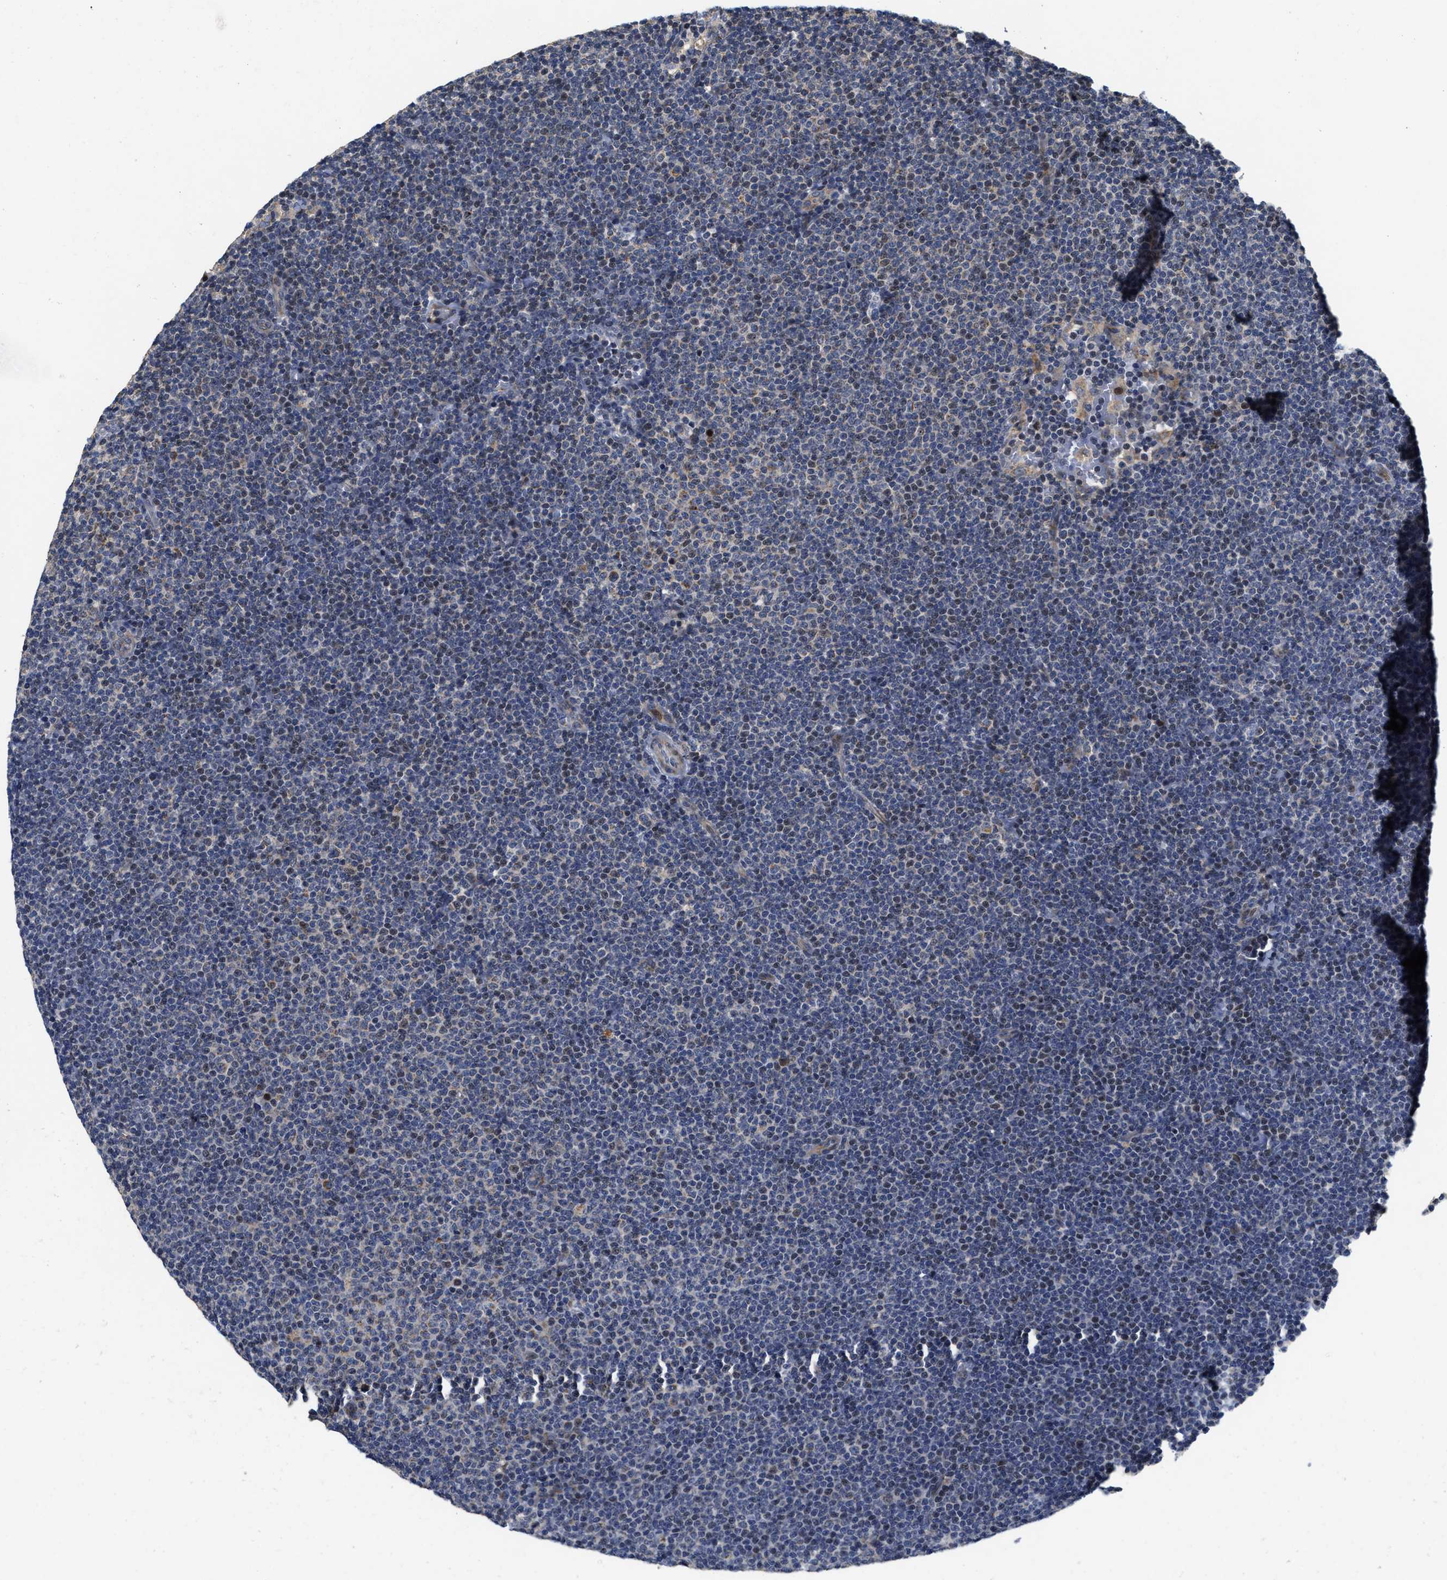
{"staining": {"intensity": "weak", "quantity": "<25%", "location": "cytoplasmic/membranous"}, "tissue": "lymphoma", "cell_type": "Tumor cells", "image_type": "cancer", "snomed": [{"axis": "morphology", "description": "Malignant lymphoma, non-Hodgkin's type, Low grade"}, {"axis": "topography", "description": "Lymph node"}], "caption": "Human malignant lymphoma, non-Hodgkin's type (low-grade) stained for a protein using immunohistochemistry (IHC) demonstrates no expression in tumor cells.", "gene": "SCYL2", "patient": {"sex": "female", "age": 53}}